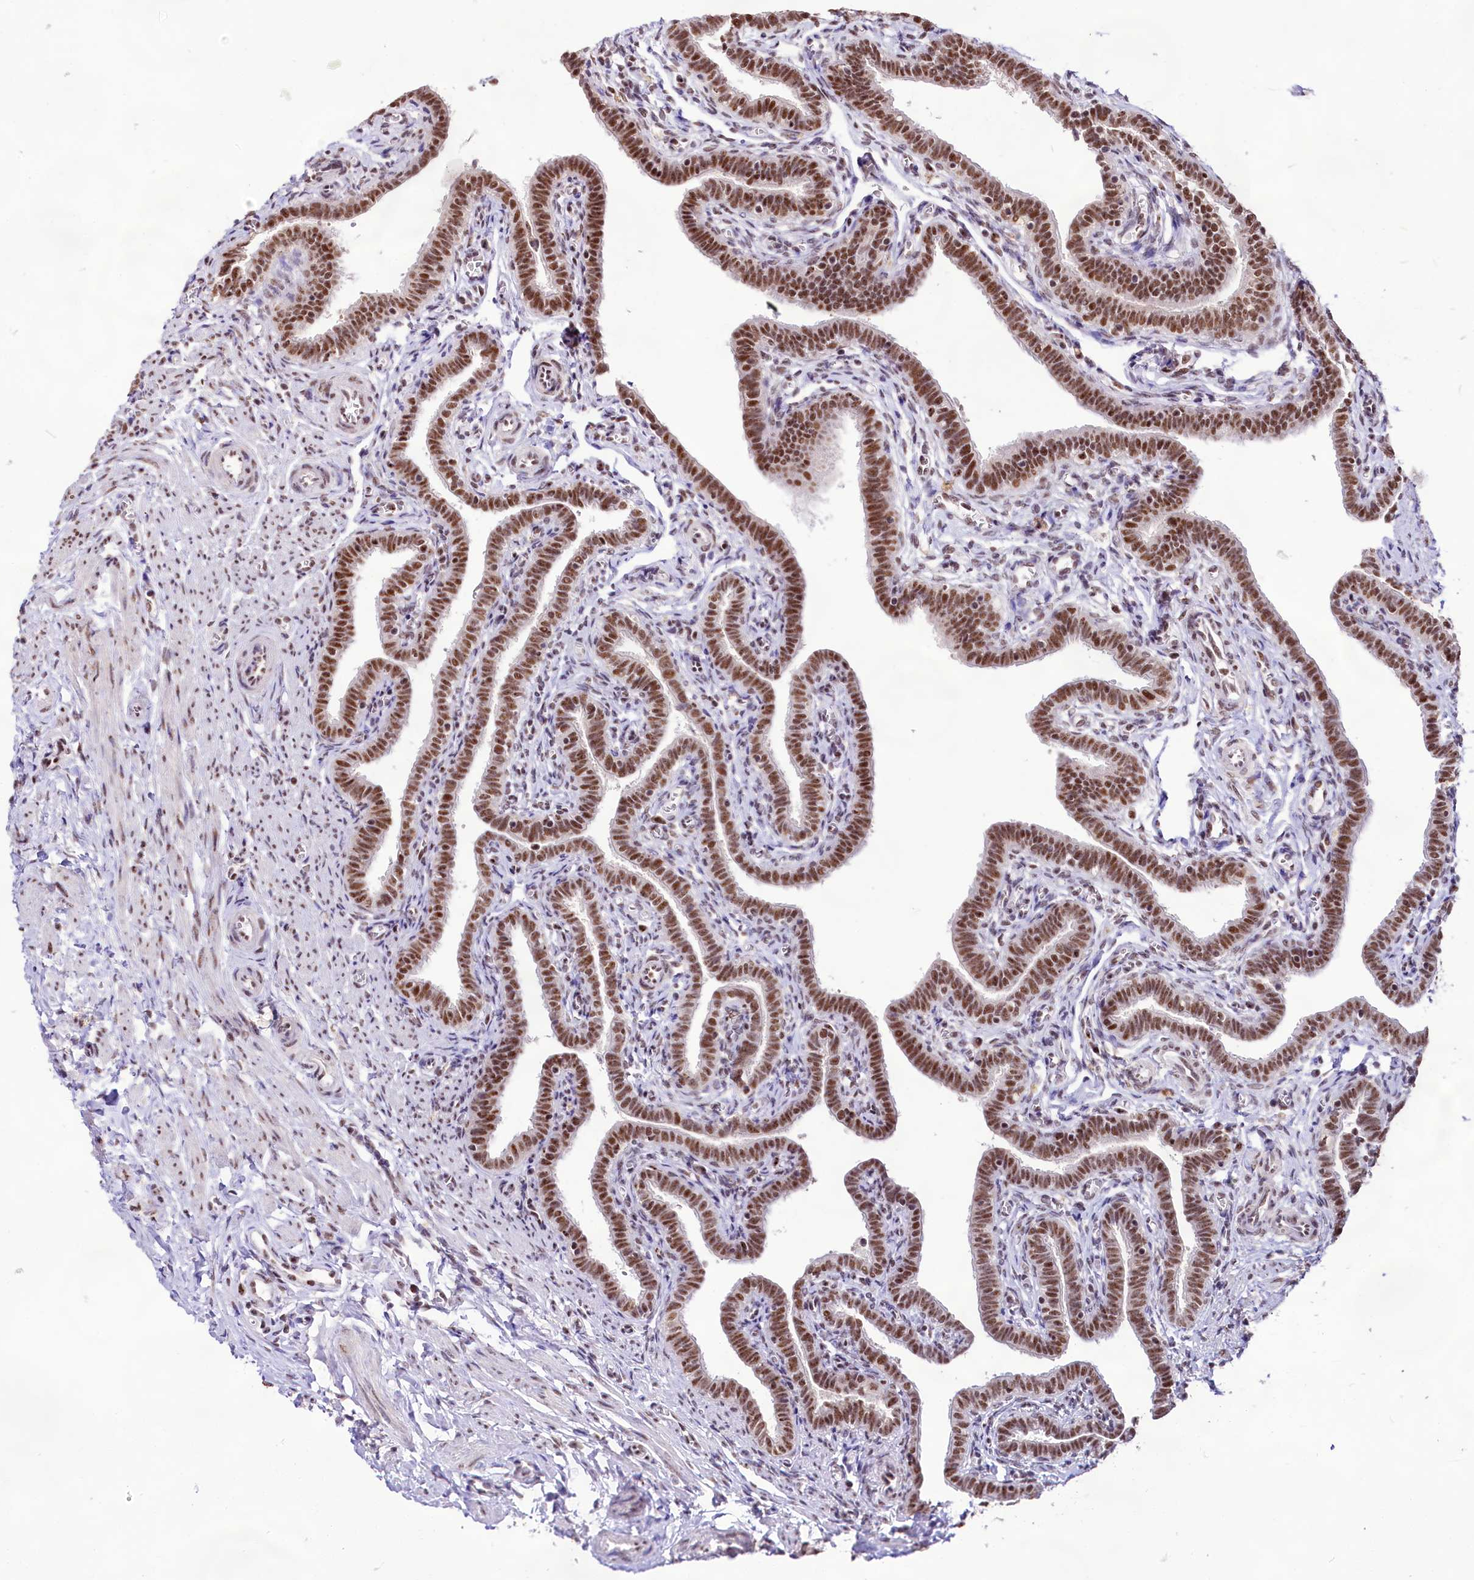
{"staining": {"intensity": "strong", "quantity": ">75%", "location": "nuclear"}, "tissue": "fallopian tube", "cell_type": "Glandular cells", "image_type": "normal", "snomed": [{"axis": "morphology", "description": "Normal tissue, NOS"}, {"axis": "topography", "description": "Fallopian tube"}], "caption": "Immunohistochemistry histopathology image of unremarkable fallopian tube: human fallopian tube stained using IHC demonstrates high levels of strong protein expression localized specifically in the nuclear of glandular cells, appearing as a nuclear brown color.", "gene": "HIRA", "patient": {"sex": "female", "age": 36}}